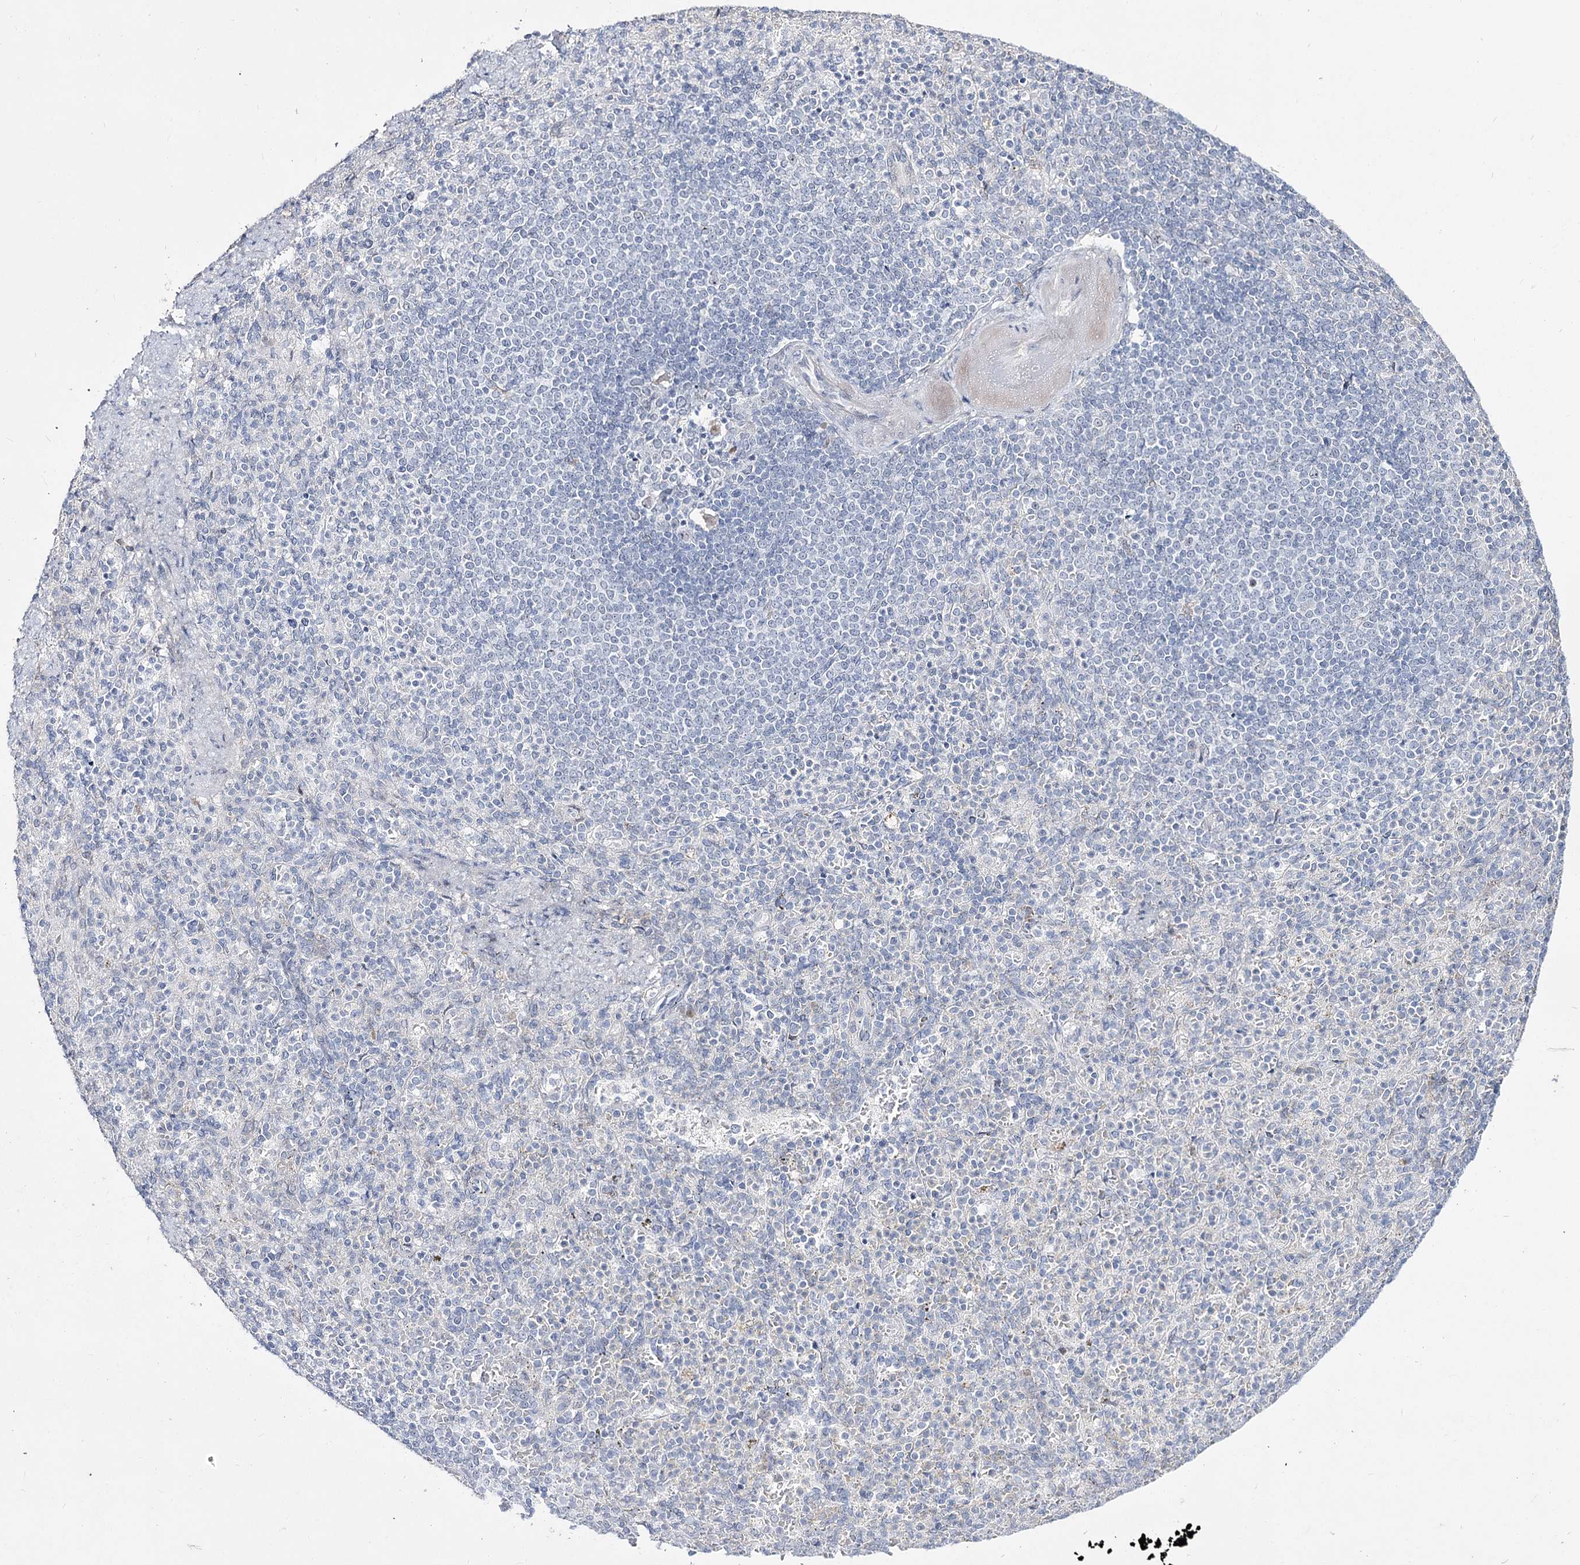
{"staining": {"intensity": "negative", "quantity": "none", "location": "none"}, "tissue": "spleen", "cell_type": "Cells in red pulp", "image_type": "normal", "snomed": [{"axis": "morphology", "description": "Normal tissue, NOS"}, {"axis": "topography", "description": "Spleen"}], "caption": "An image of spleen stained for a protein reveals no brown staining in cells in red pulp.", "gene": "DDX50", "patient": {"sex": "female", "age": 74}}